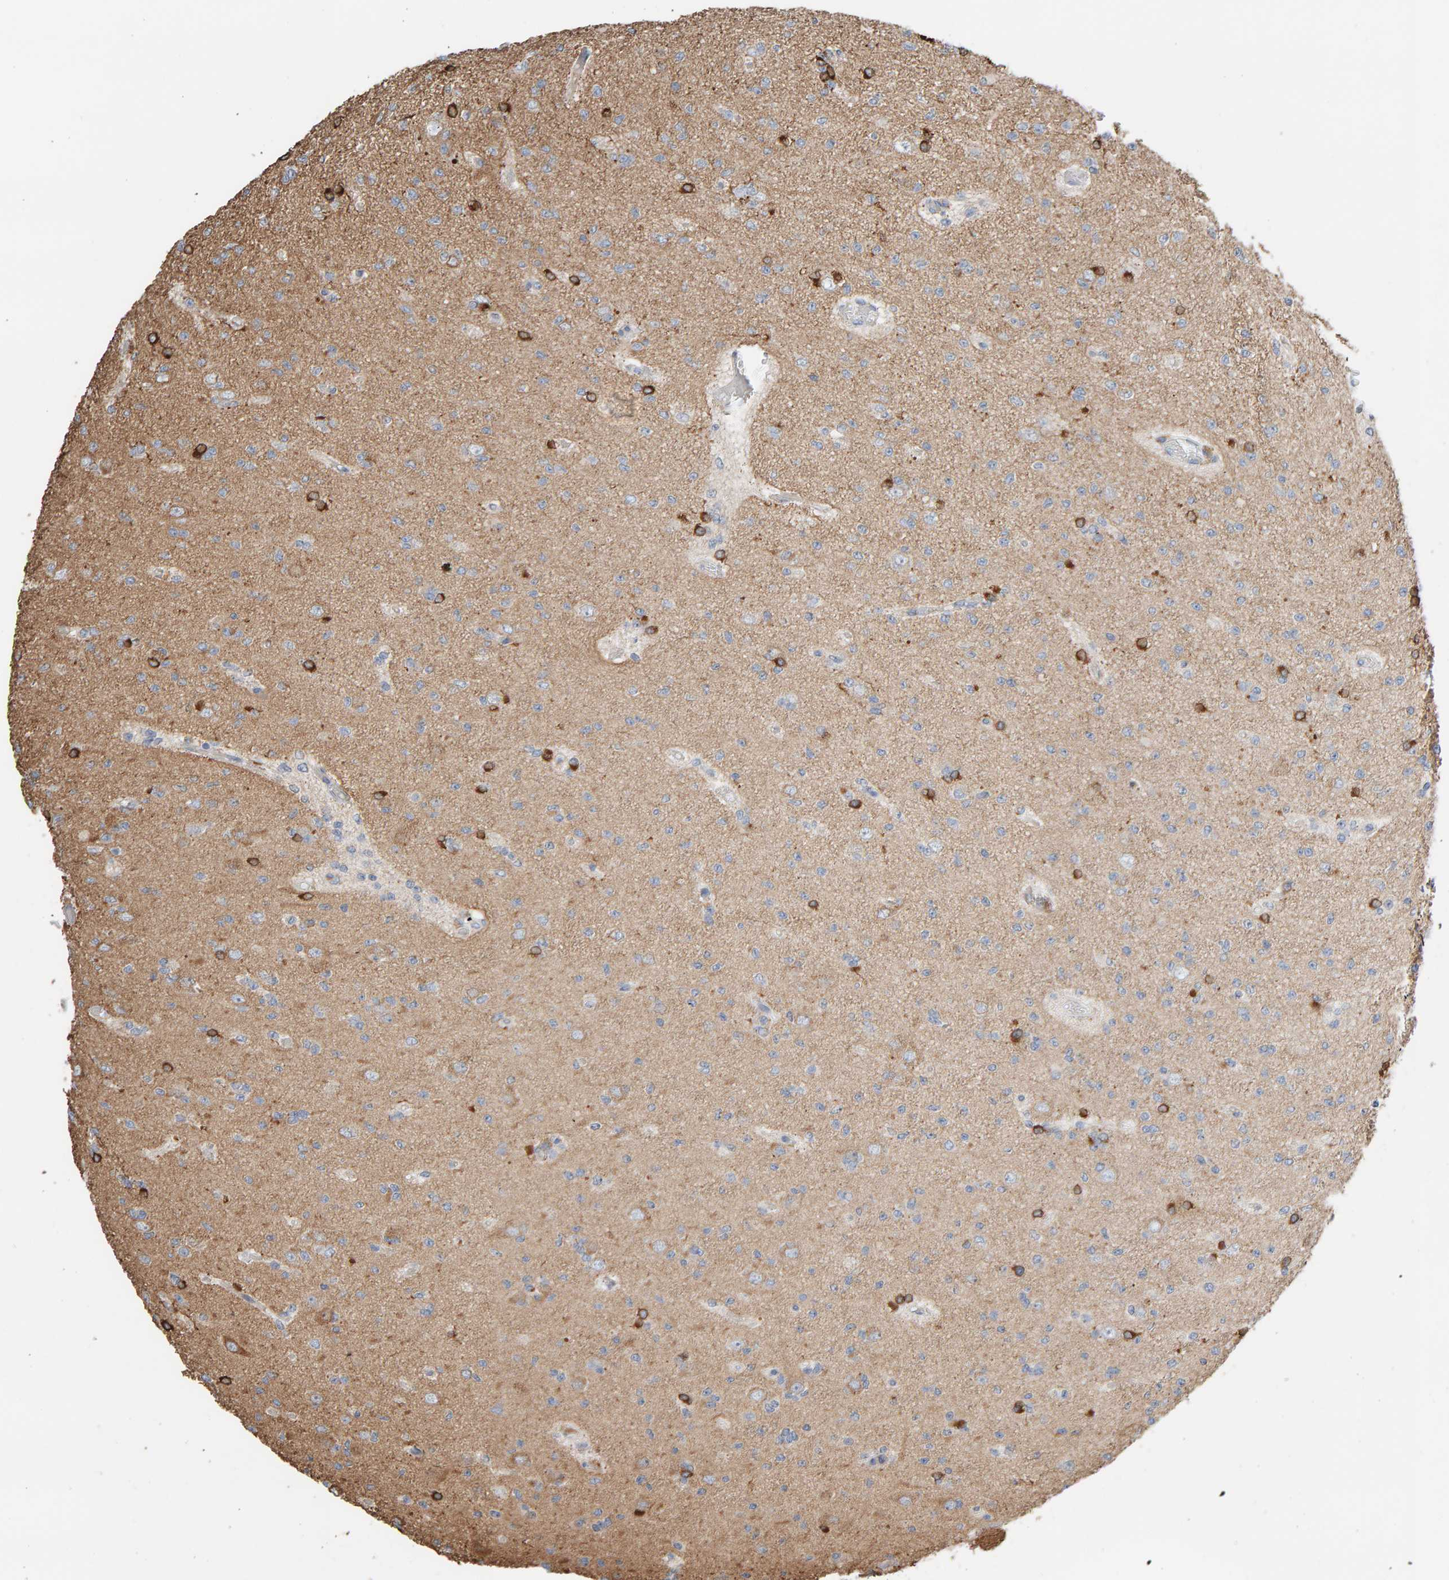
{"staining": {"intensity": "negative", "quantity": "none", "location": "none"}, "tissue": "glioma", "cell_type": "Tumor cells", "image_type": "cancer", "snomed": [{"axis": "morphology", "description": "Glioma, malignant, Low grade"}, {"axis": "topography", "description": "Brain"}], "caption": "Tumor cells show no significant protein staining in glioma.", "gene": "IPPK", "patient": {"sex": "female", "age": 22}}